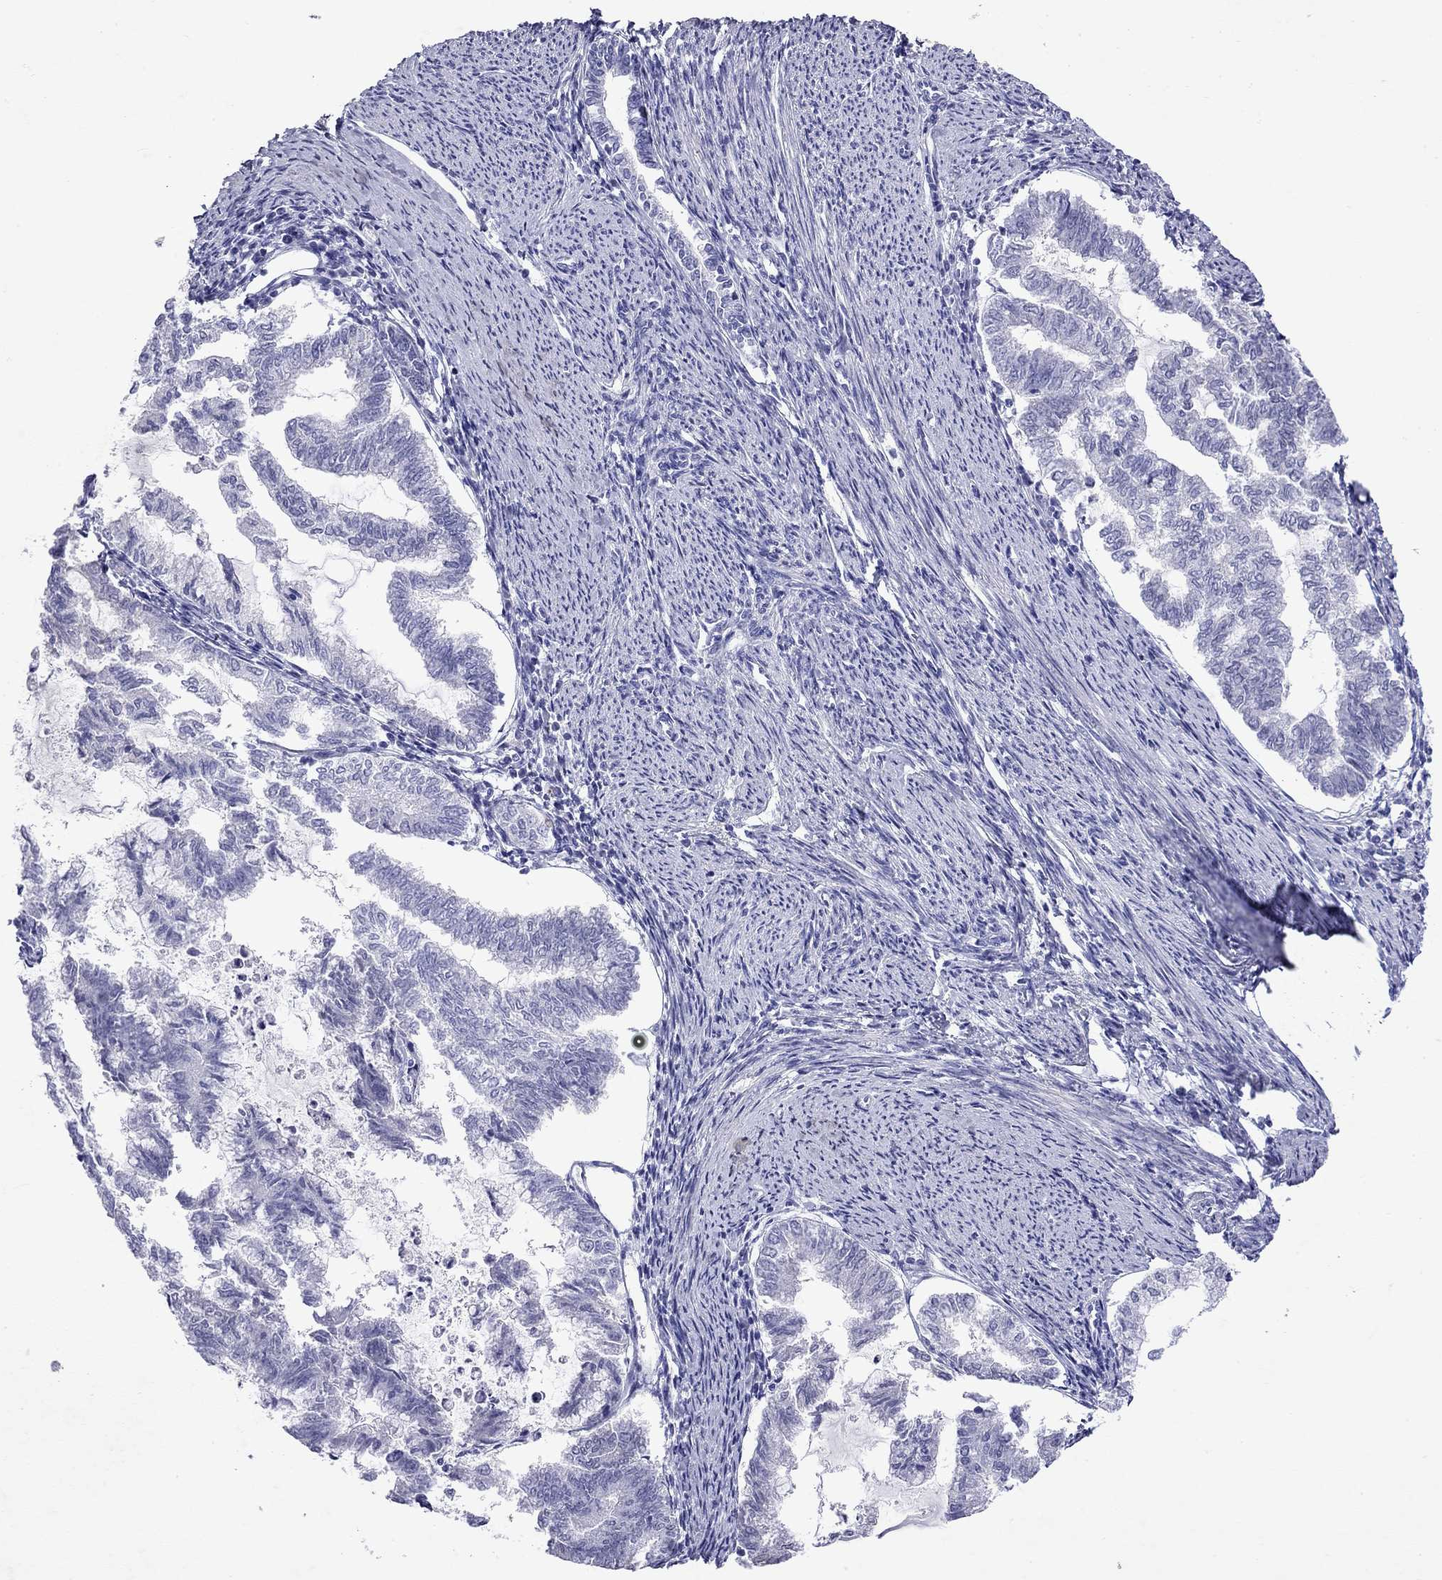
{"staining": {"intensity": "negative", "quantity": "none", "location": "none"}, "tissue": "endometrial cancer", "cell_type": "Tumor cells", "image_type": "cancer", "snomed": [{"axis": "morphology", "description": "Adenocarcinoma, NOS"}, {"axis": "topography", "description": "Endometrium"}], "caption": "An immunohistochemistry (IHC) histopathology image of adenocarcinoma (endometrial) is shown. There is no staining in tumor cells of adenocarcinoma (endometrial). (DAB immunohistochemistry (IHC), high magnification).", "gene": "GNAT3", "patient": {"sex": "female", "age": 79}}